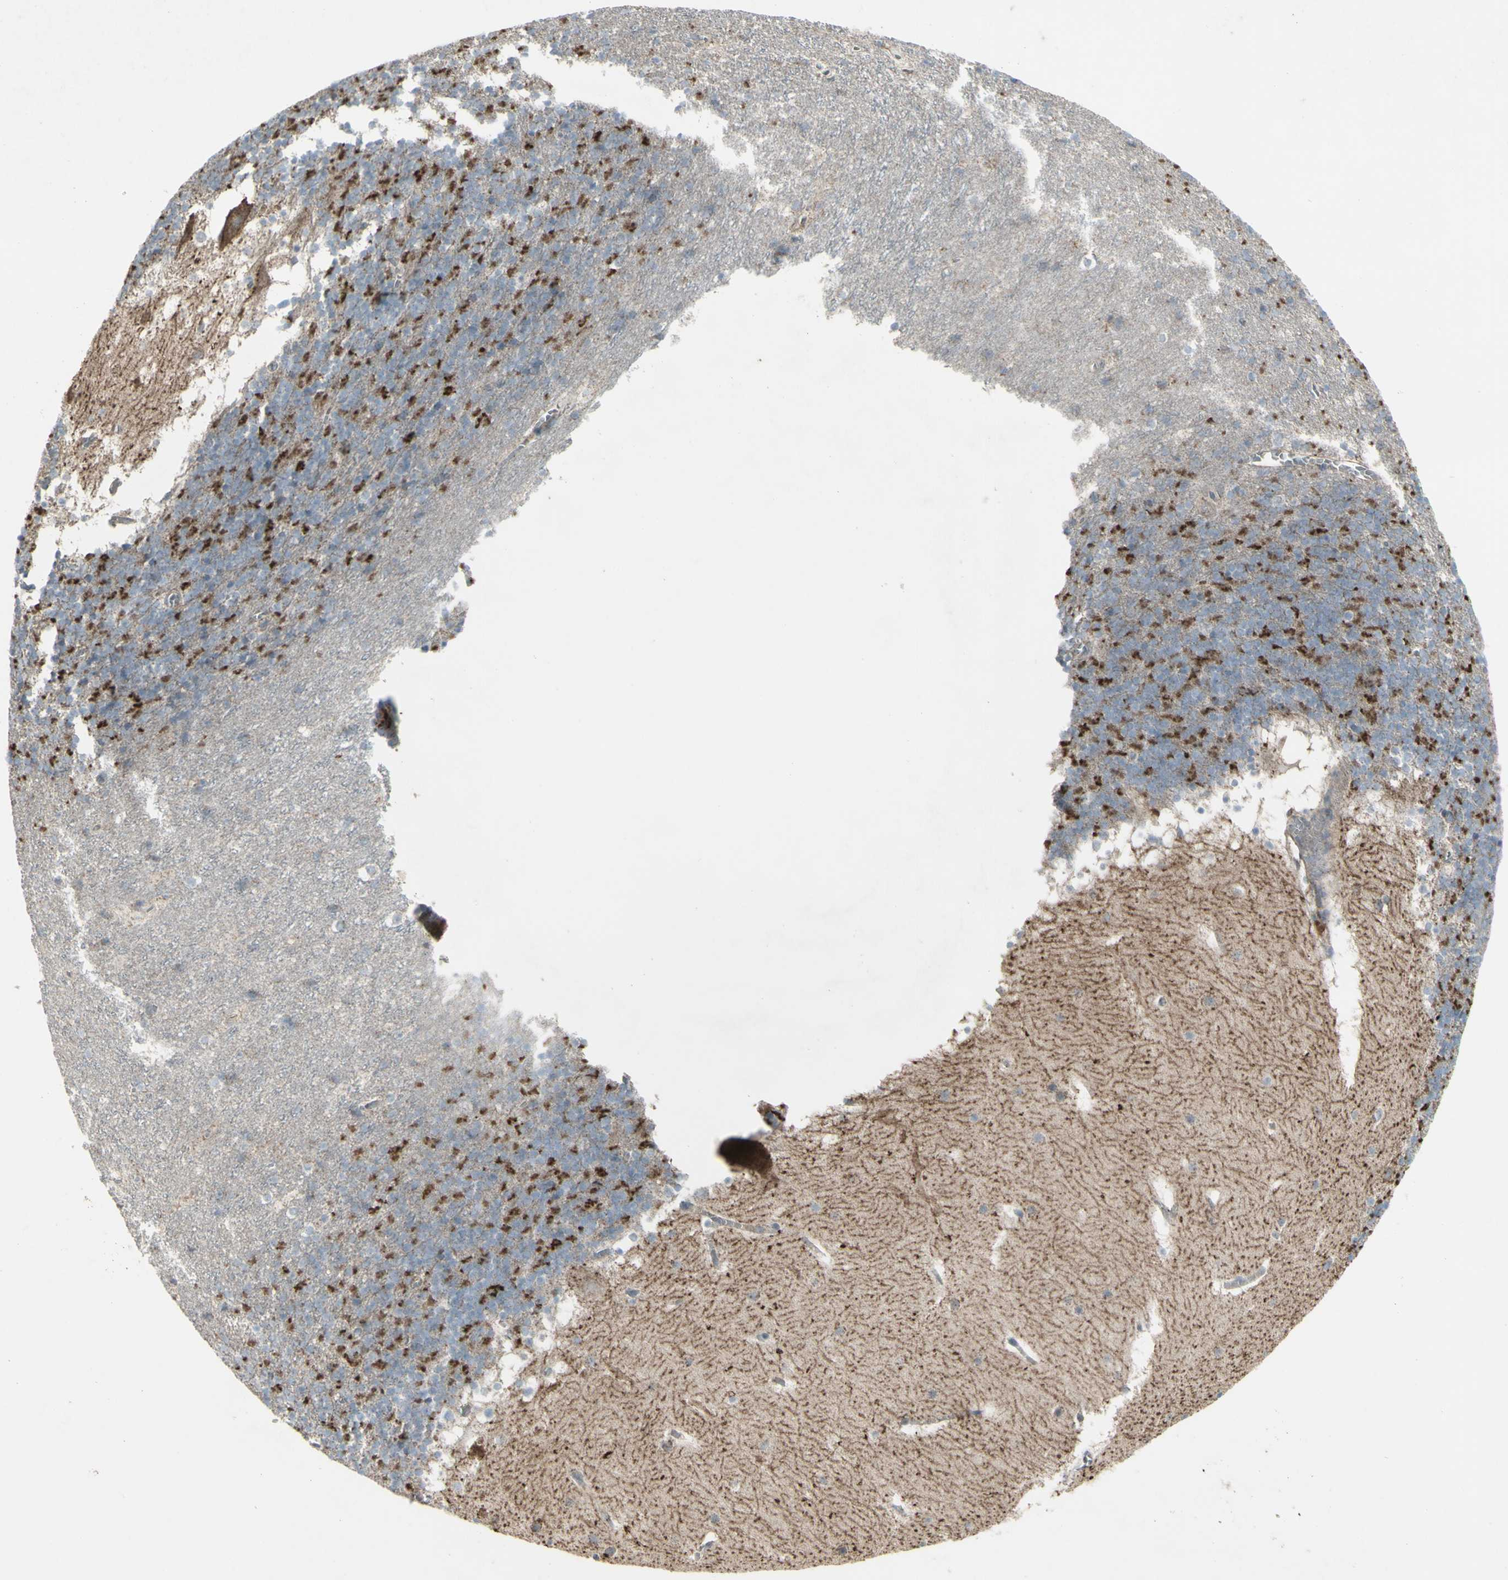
{"staining": {"intensity": "negative", "quantity": "none", "location": "none"}, "tissue": "cerebellum", "cell_type": "Cells in granular layer", "image_type": "normal", "snomed": [{"axis": "morphology", "description": "Normal tissue, NOS"}, {"axis": "topography", "description": "Cerebellum"}], "caption": "The IHC photomicrograph has no significant positivity in cells in granular layer of cerebellum.", "gene": "SHC1", "patient": {"sex": "male", "age": 45}}